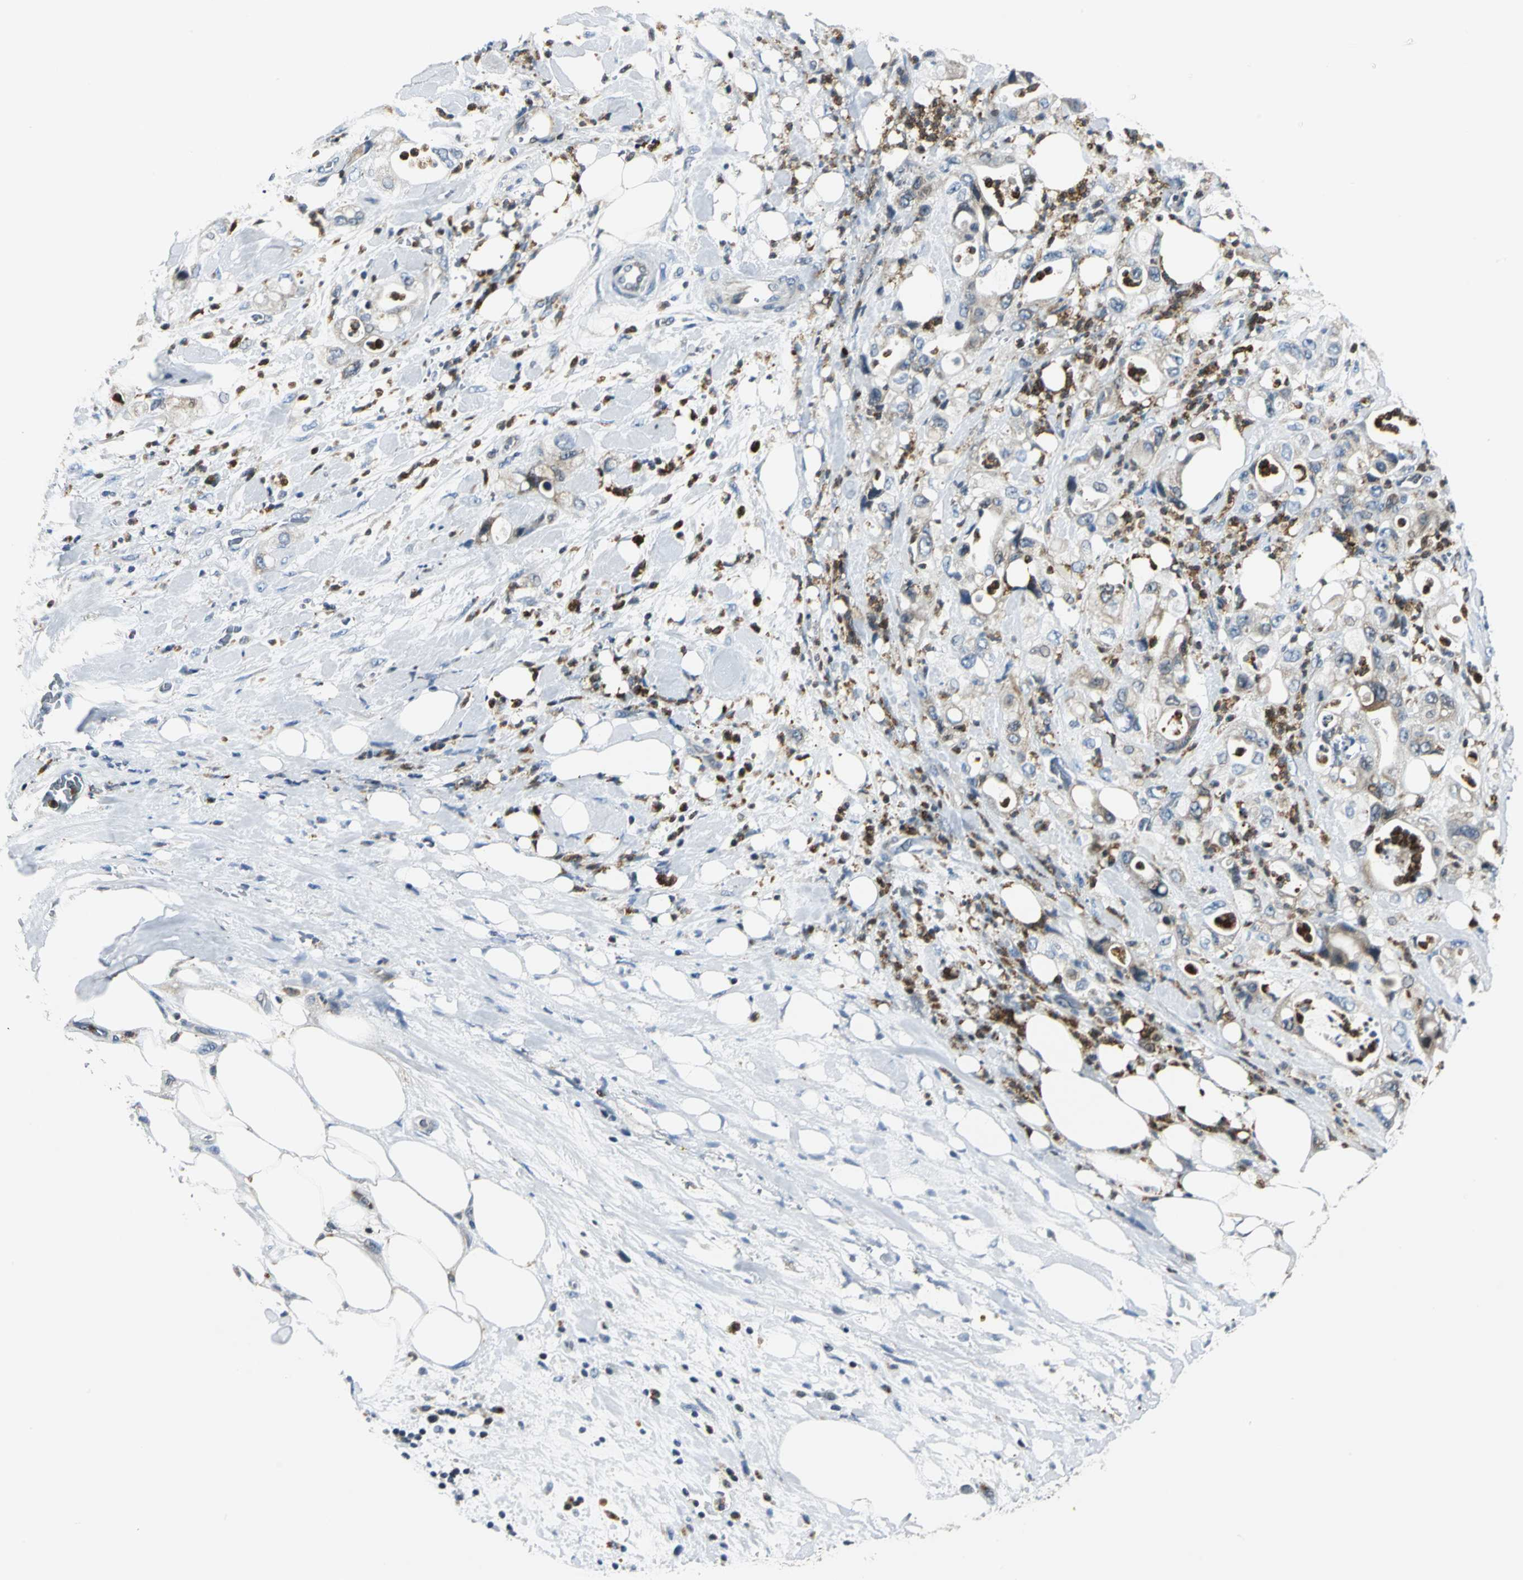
{"staining": {"intensity": "weak", "quantity": "25%-75%", "location": "cytoplasmic/membranous"}, "tissue": "pancreatic cancer", "cell_type": "Tumor cells", "image_type": "cancer", "snomed": [{"axis": "morphology", "description": "Adenocarcinoma, NOS"}, {"axis": "topography", "description": "Pancreas"}], "caption": "Pancreatic cancer was stained to show a protein in brown. There is low levels of weak cytoplasmic/membranous expression in about 25%-75% of tumor cells.", "gene": "USP40", "patient": {"sex": "male", "age": 70}}